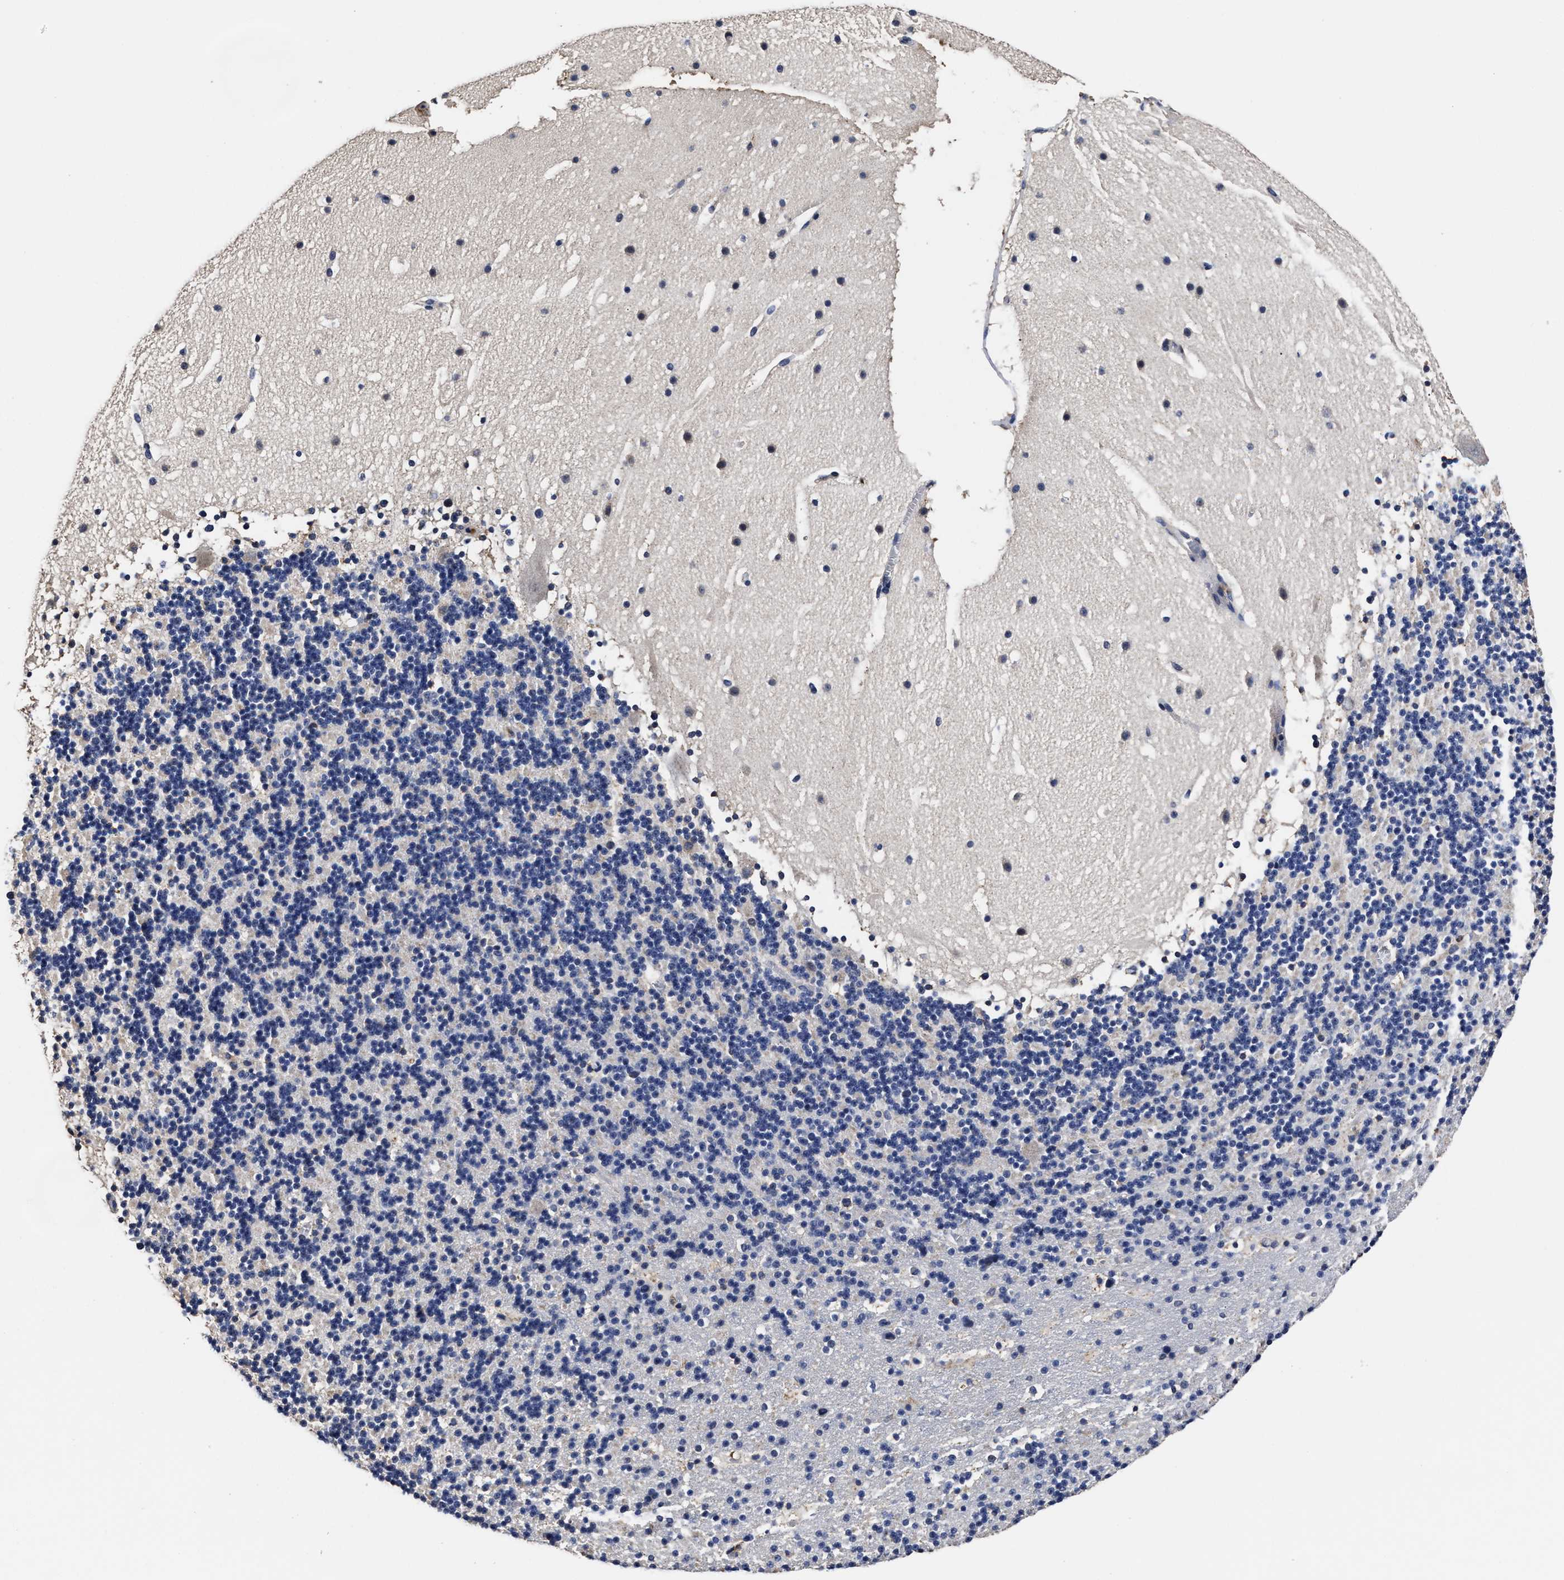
{"staining": {"intensity": "negative", "quantity": "none", "location": "none"}, "tissue": "cerebellum", "cell_type": "Cells in granular layer", "image_type": "normal", "snomed": [{"axis": "morphology", "description": "Normal tissue, NOS"}, {"axis": "topography", "description": "Cerebellum"}], "caption": "DAB immunohistochemical staining of unremarkable cerebellum reveals no significant positivity in cells in granular layer.", "gene": "SOCS5", "patient": {"sex": "male", "age": 45}}